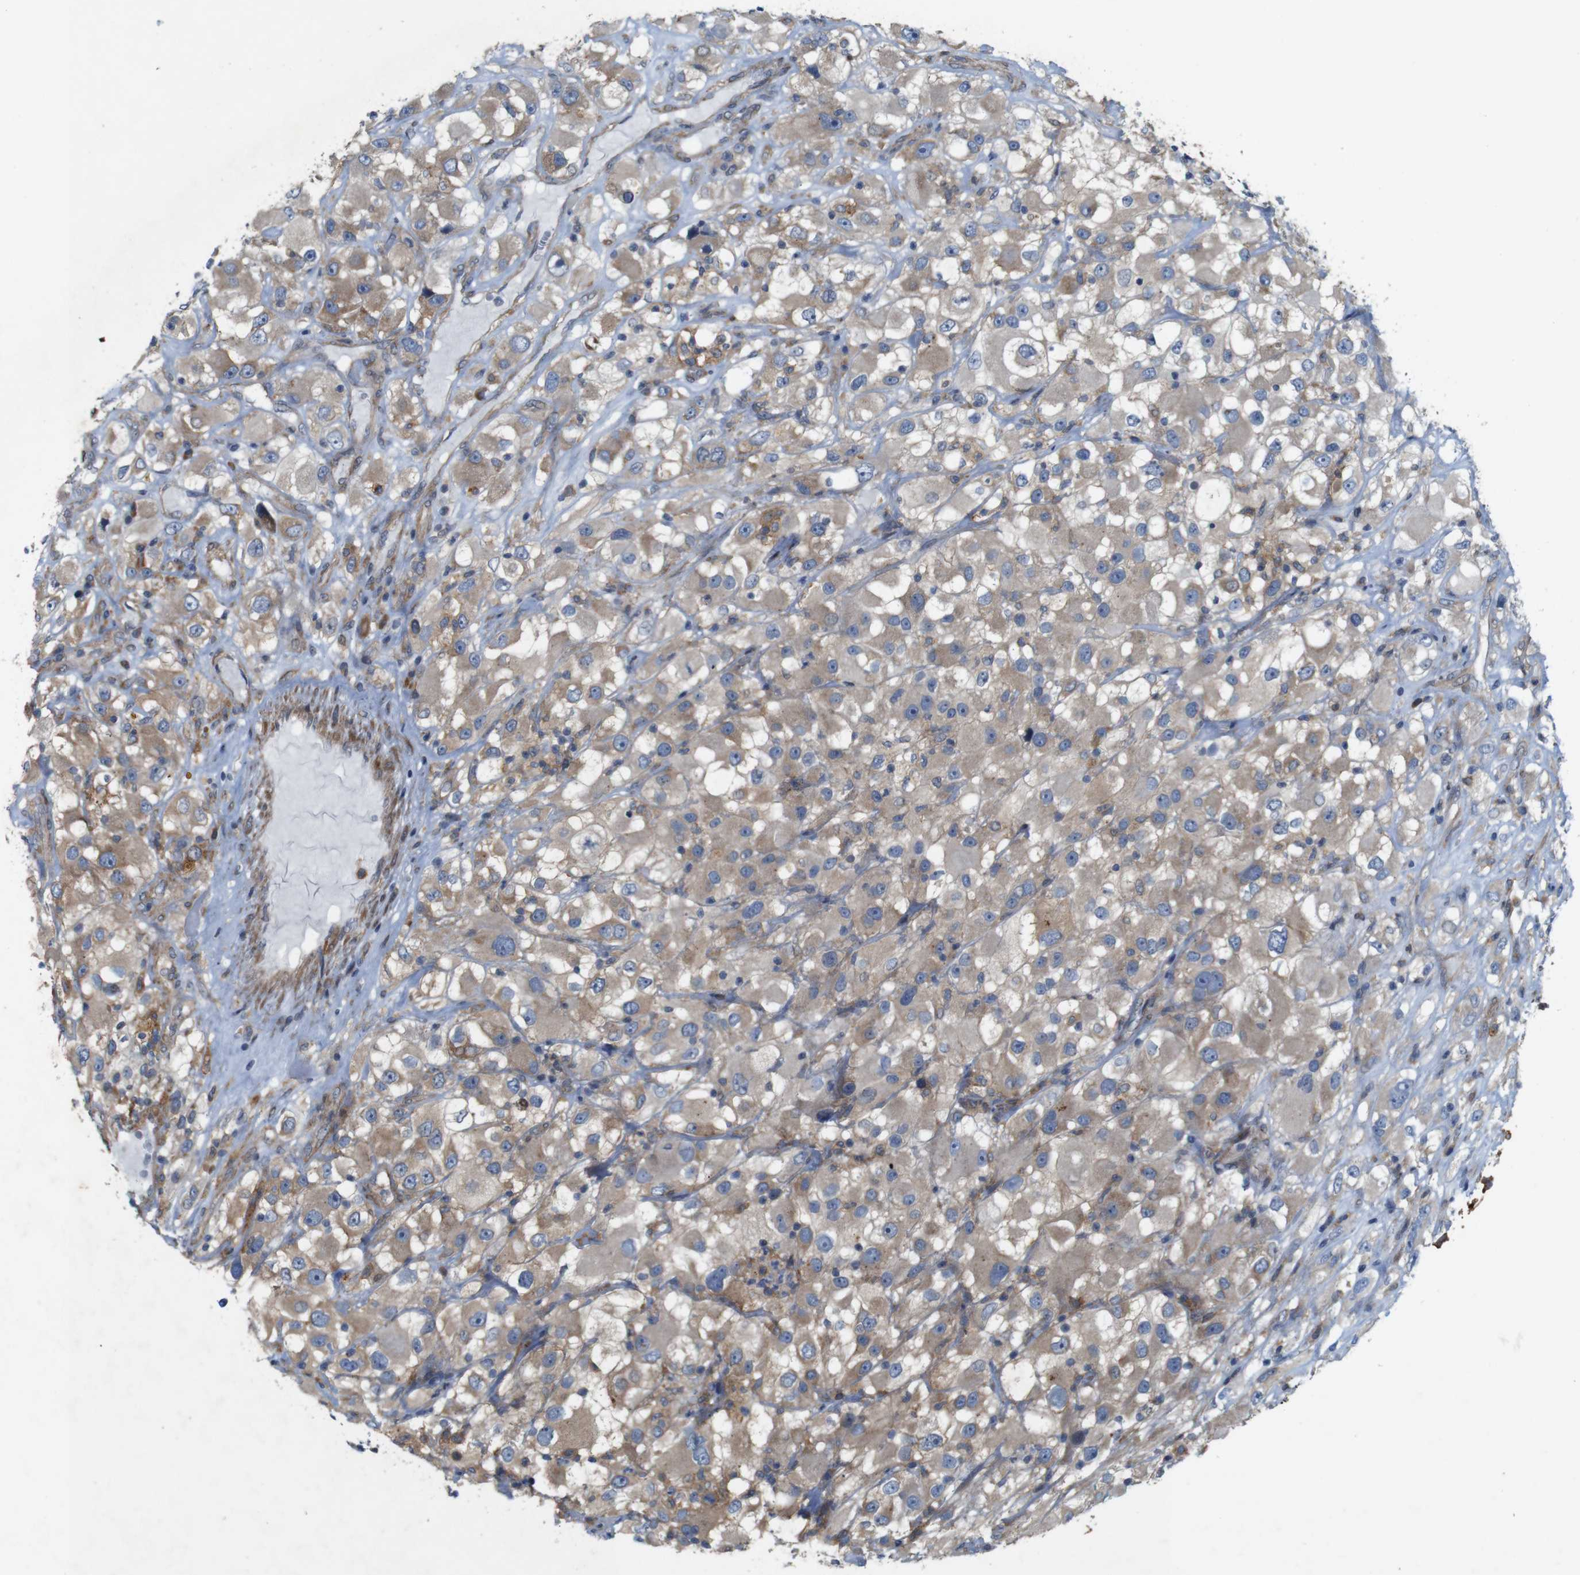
{"staining": {"intensity": "weak", "quantity": ">75%", "location": "cytoplasmic/membranous"}, "tissue": "renal cancer", "cell_type": "Tumor cells", "image_type": "cancer", "snomed": [{"axis": "morphology", "description": "Adenocarcinoma, NOS"}, {"axis": "topography", "description": "Kidney"}], "caption": "Immunohistochemistry staining of renal cancer, which reveals low levels of weak cytoplasmic/membranous positivity in about >75% of tumor cells indicating weak cytoplasmic/membranous protein positivity. The staining was performed using DAB (brown) for protein detection and nuclei were counterstained in hematoxylin (blue).", "gene": "SIGLEC8", "patient": {"sex": "female", "age": 52}}